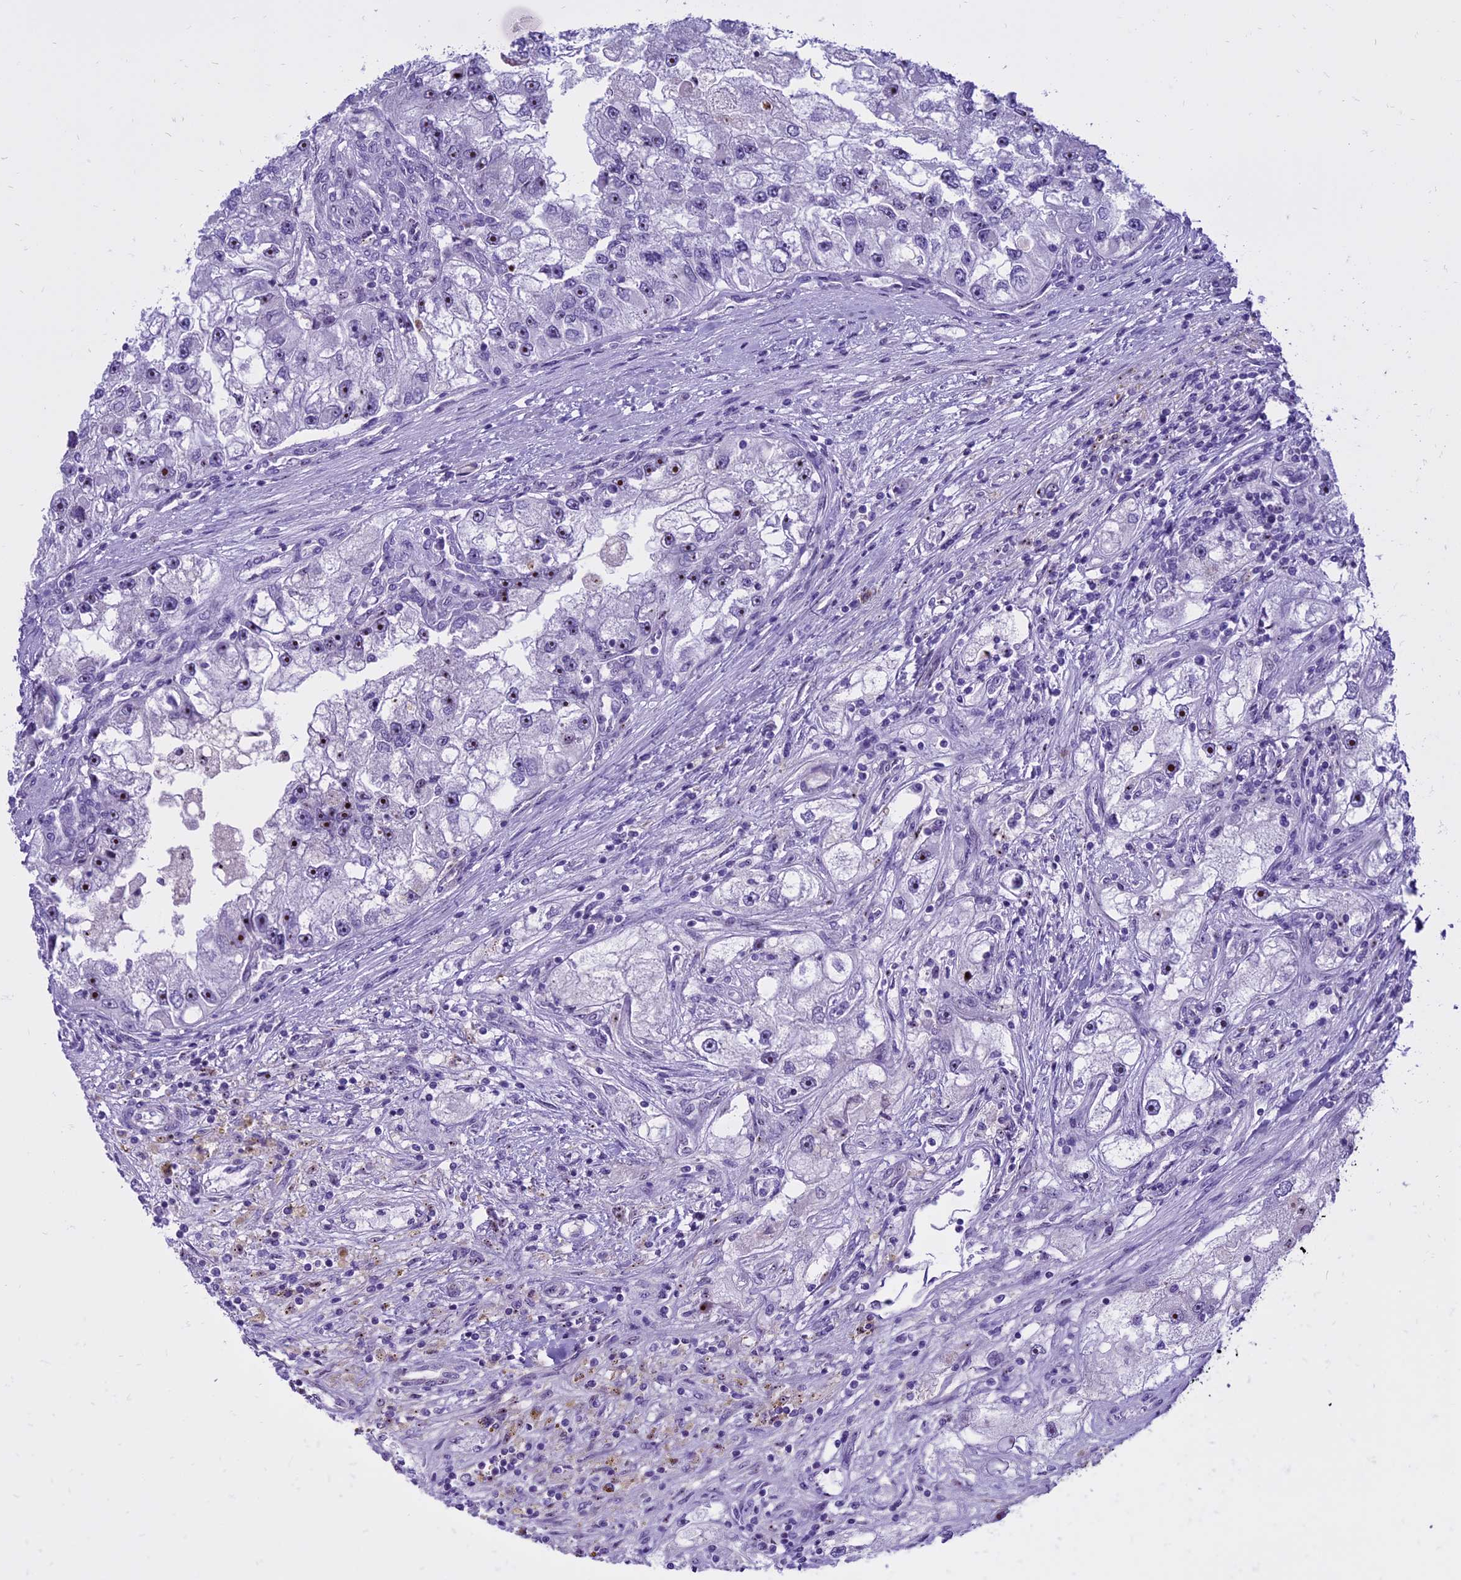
{"staining": {"intensity": "moderate", "quantity": "25%-75%", "location": "nuclear"}, "tissue": "renal cancer", "cell_type": "Tumor cells", "image_type": "cancer", "snomed": [{"axis": "morphology", "description": "Adenocarcinoma, NOS"}, {"axis": "topography", "description": "Kidney"}], "caption": "Immunohistochemical staining of renal cancer exhibits moderate nuclear protein positivity in about 25%-75% of tumor cells. The staining was performed using DAB, with brown indicating positive protein expression. Nuclei are stained blue with hematoxylin.", "gene": "TBL3", "patient": {"sex": "male", "age": 63}}